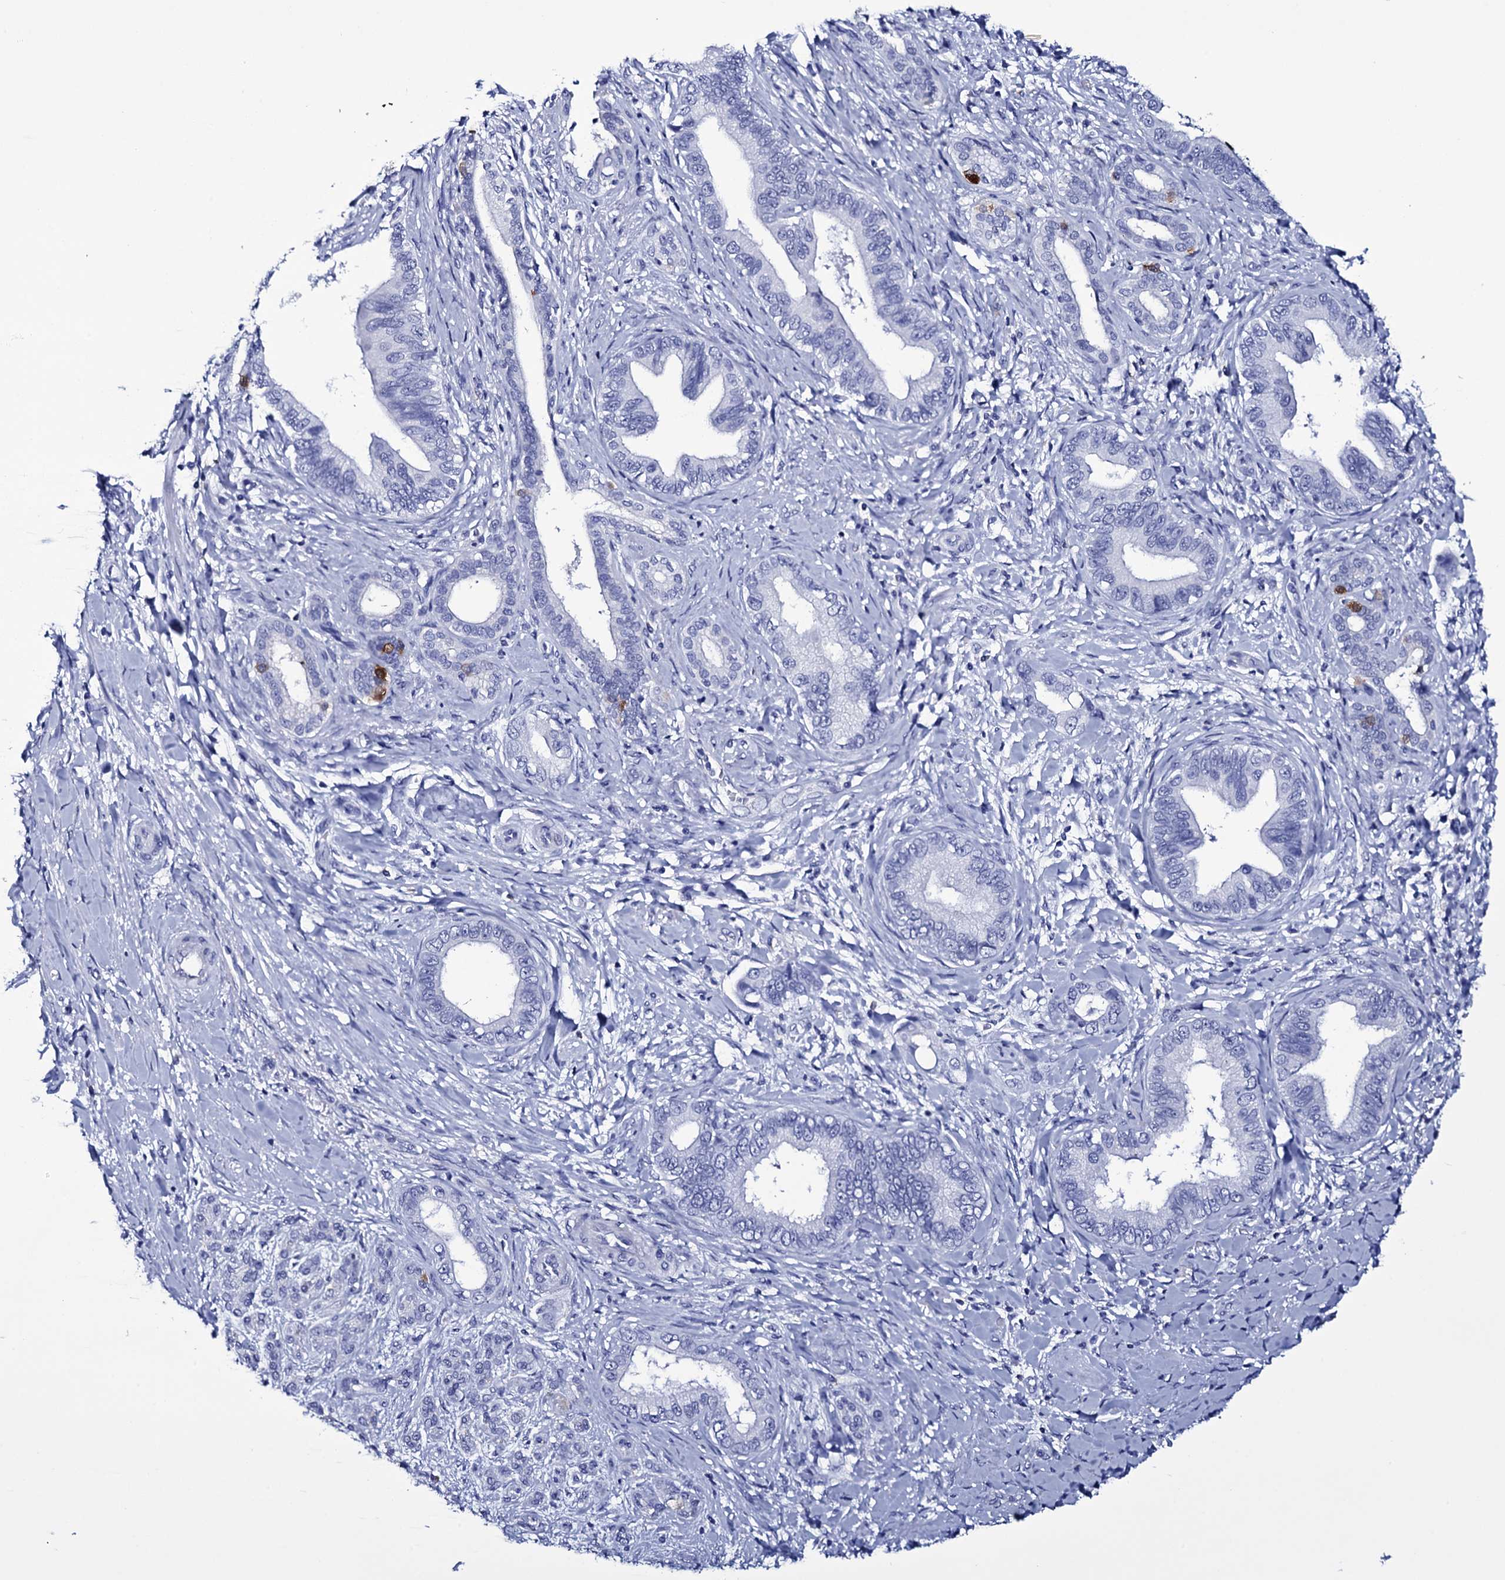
{"staining": {"intensity": "negative", "quantity": "none", "location": "none"}, "tissue": "pancreatic cancer", "cell_type": "Tumor cells", "image_type": "cancer", "snomed": [{"axis": "morphology", "description": "Adenocarcinoma, NOS"}, {"axis": "topography", "description": "Pancreas"}], "caption": "Tumor cells are negative for protein expression in human pancreatic cancer (adenocarcinoma).", "gene": "ITPRID2", "patient": {"sex": "female", "age": 55}}